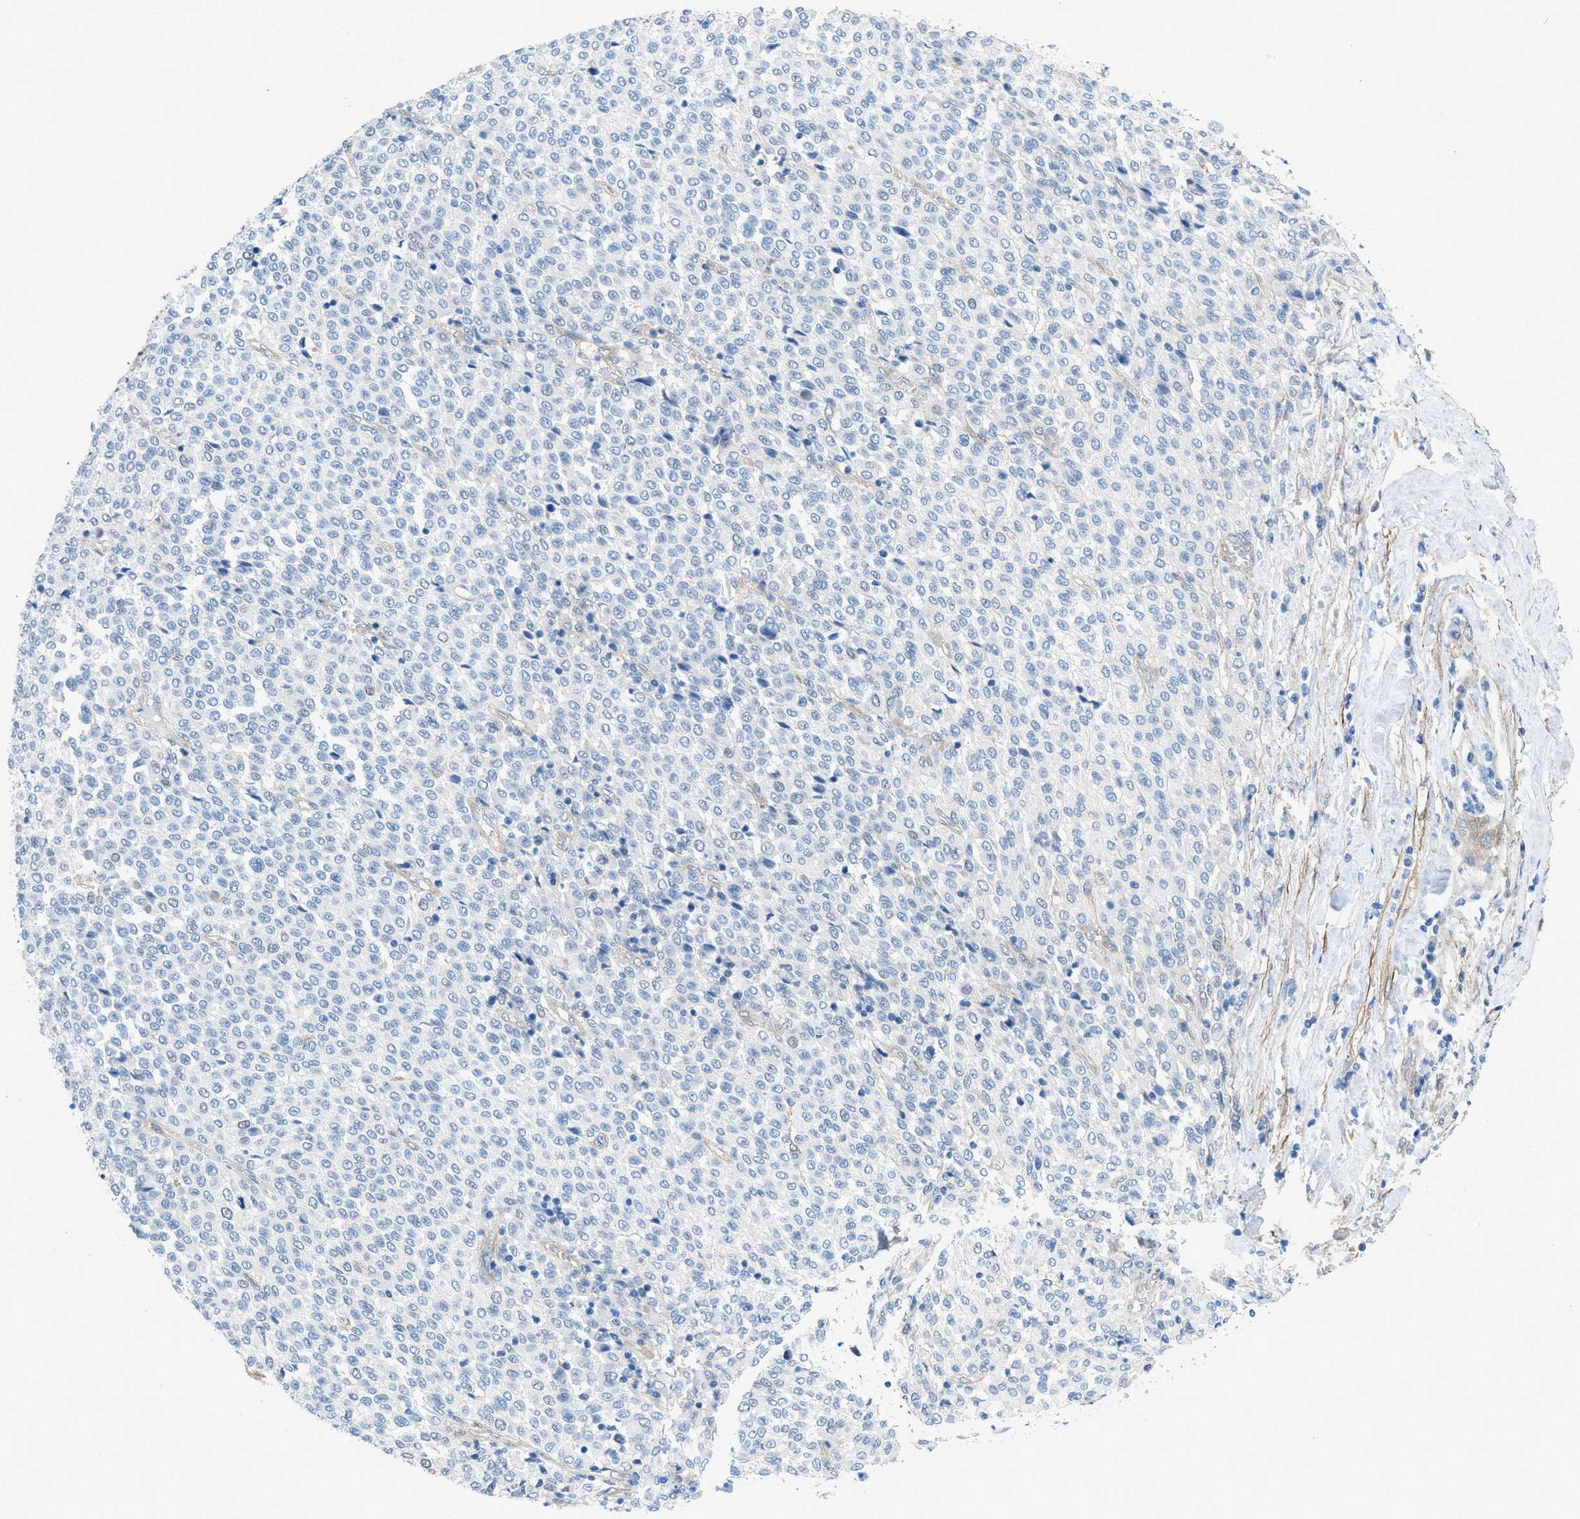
{"staining": {"intensity": "negative", "quantity": "none", "location": "none"}, "tissue": "melanoma", "cell_type": "Tumor cells", "image_type": "cancer", "snomed": [{"axis": "morphology", "description": "Malignant melanoma, Metastatic site"}, {"axis": "topography", "description": "Pancreas"}], "caption": "IHC of malignant melanoma (metastatic site) reveals no positivity in tumor cells. (Stains: DAB (3,3'-diaminobenzidine) immunohistochemistry with hematoxylin counter stain, Microscopy: brightfield microscopy at high magnification).", "gene": "PDLIM5", "patient": {"sex": "female", "age": 30}}